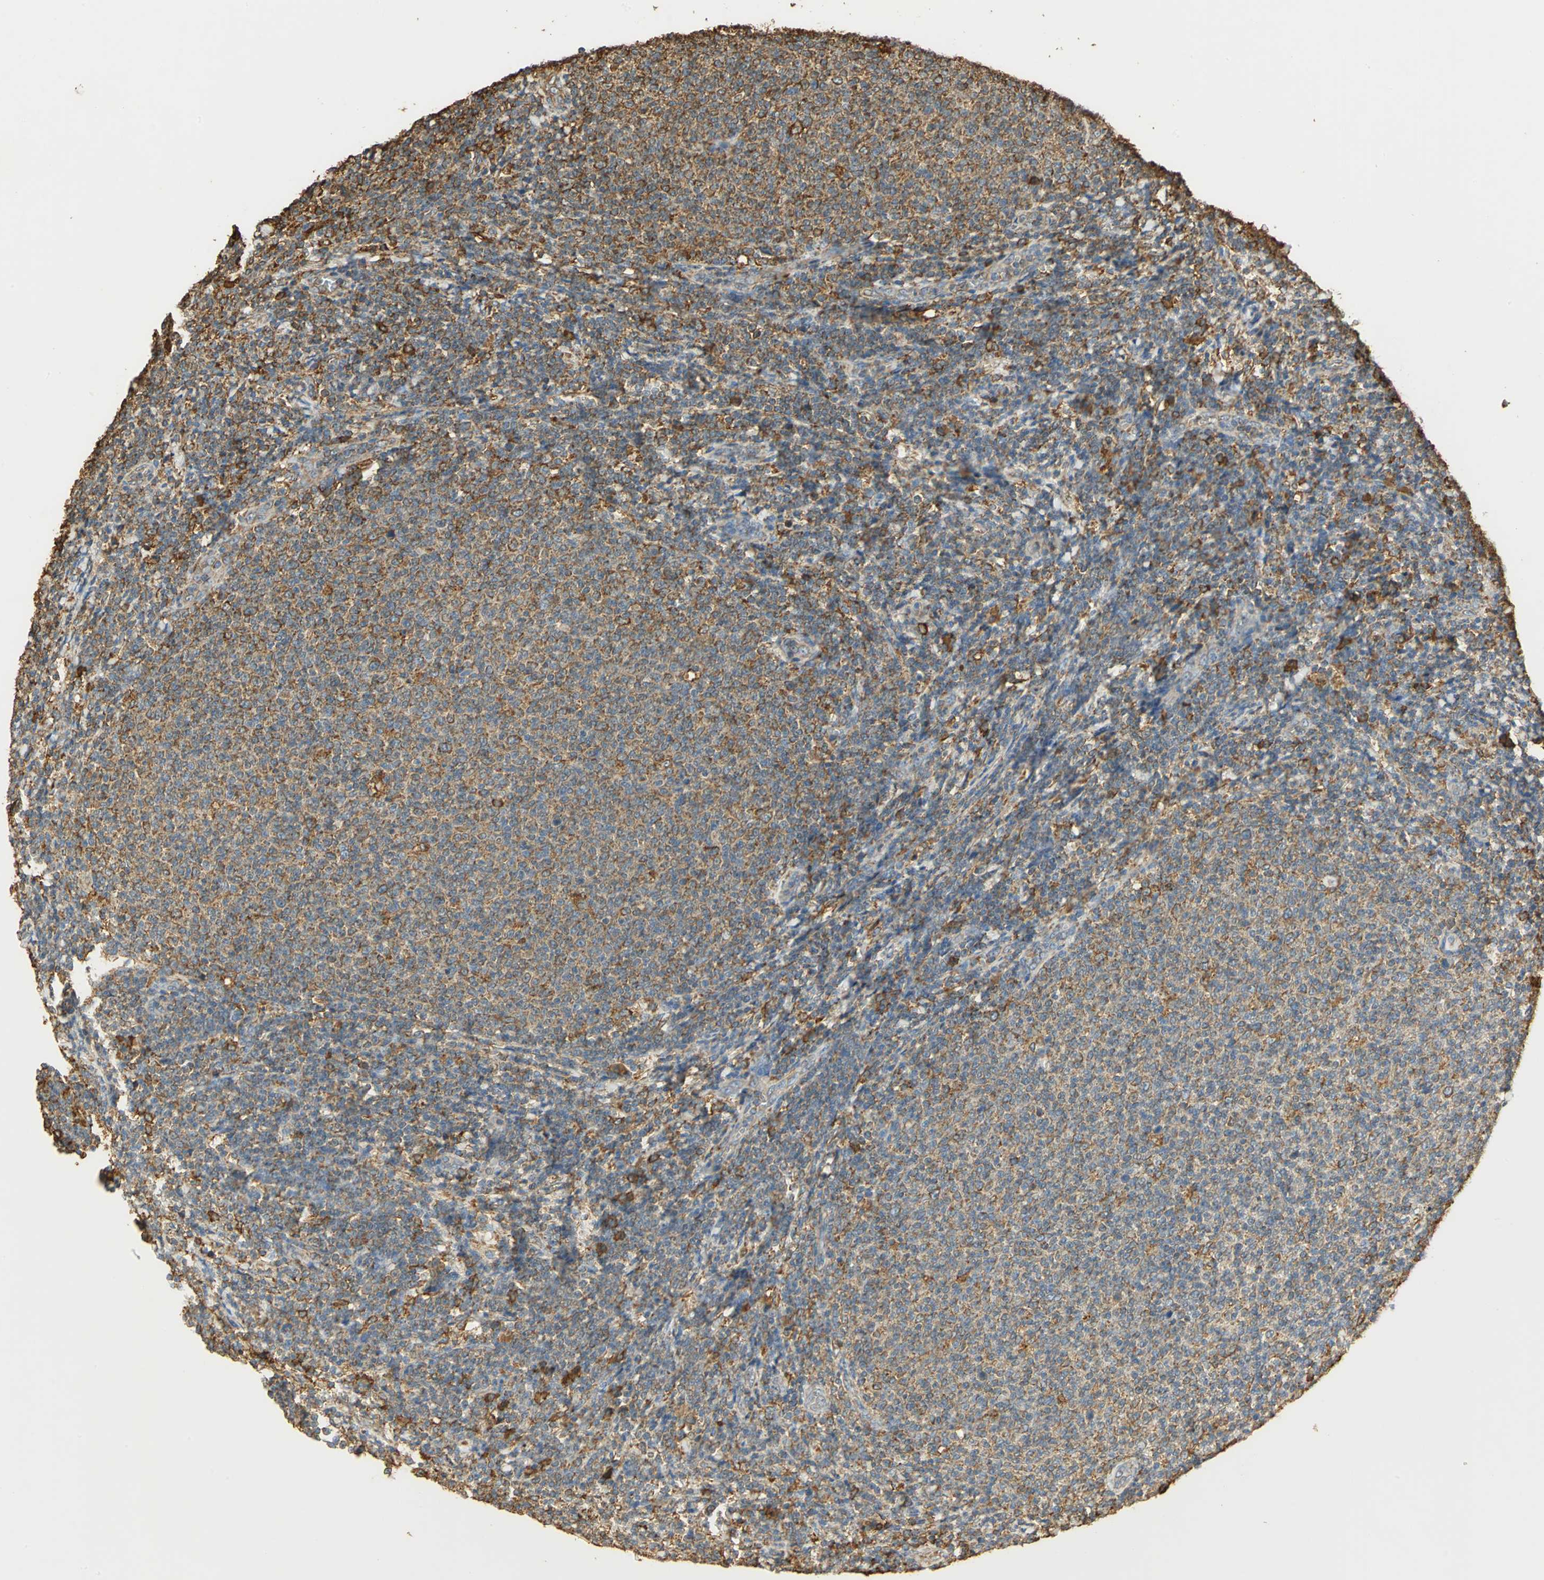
{"staining": {"intensity": "moderate", "quantity": ">75%", "location": "cytoplasmic/membranous"}, "tissue": "lymphoma", "cell_type": "Tumor cells", "image_type": "cancer", "snomed": [{"axis": "morphology", "description": "Malignant lymphoma, non-Hodgkin's type, Low grade"}, {"axis": "topography", "description": "Lymph node"}], "caption": "Tumor cells reveal medium levels of moderate cytoplasmic/membranous expression in approximately >75% of cells in human low-grade malignant lymphoma, non-Hodgkin's type. The protein is shown in brown color, while the nuclei are stained blue.", "gene": "HSP90B1", "patient": {"sex": "male", "age": 66}}